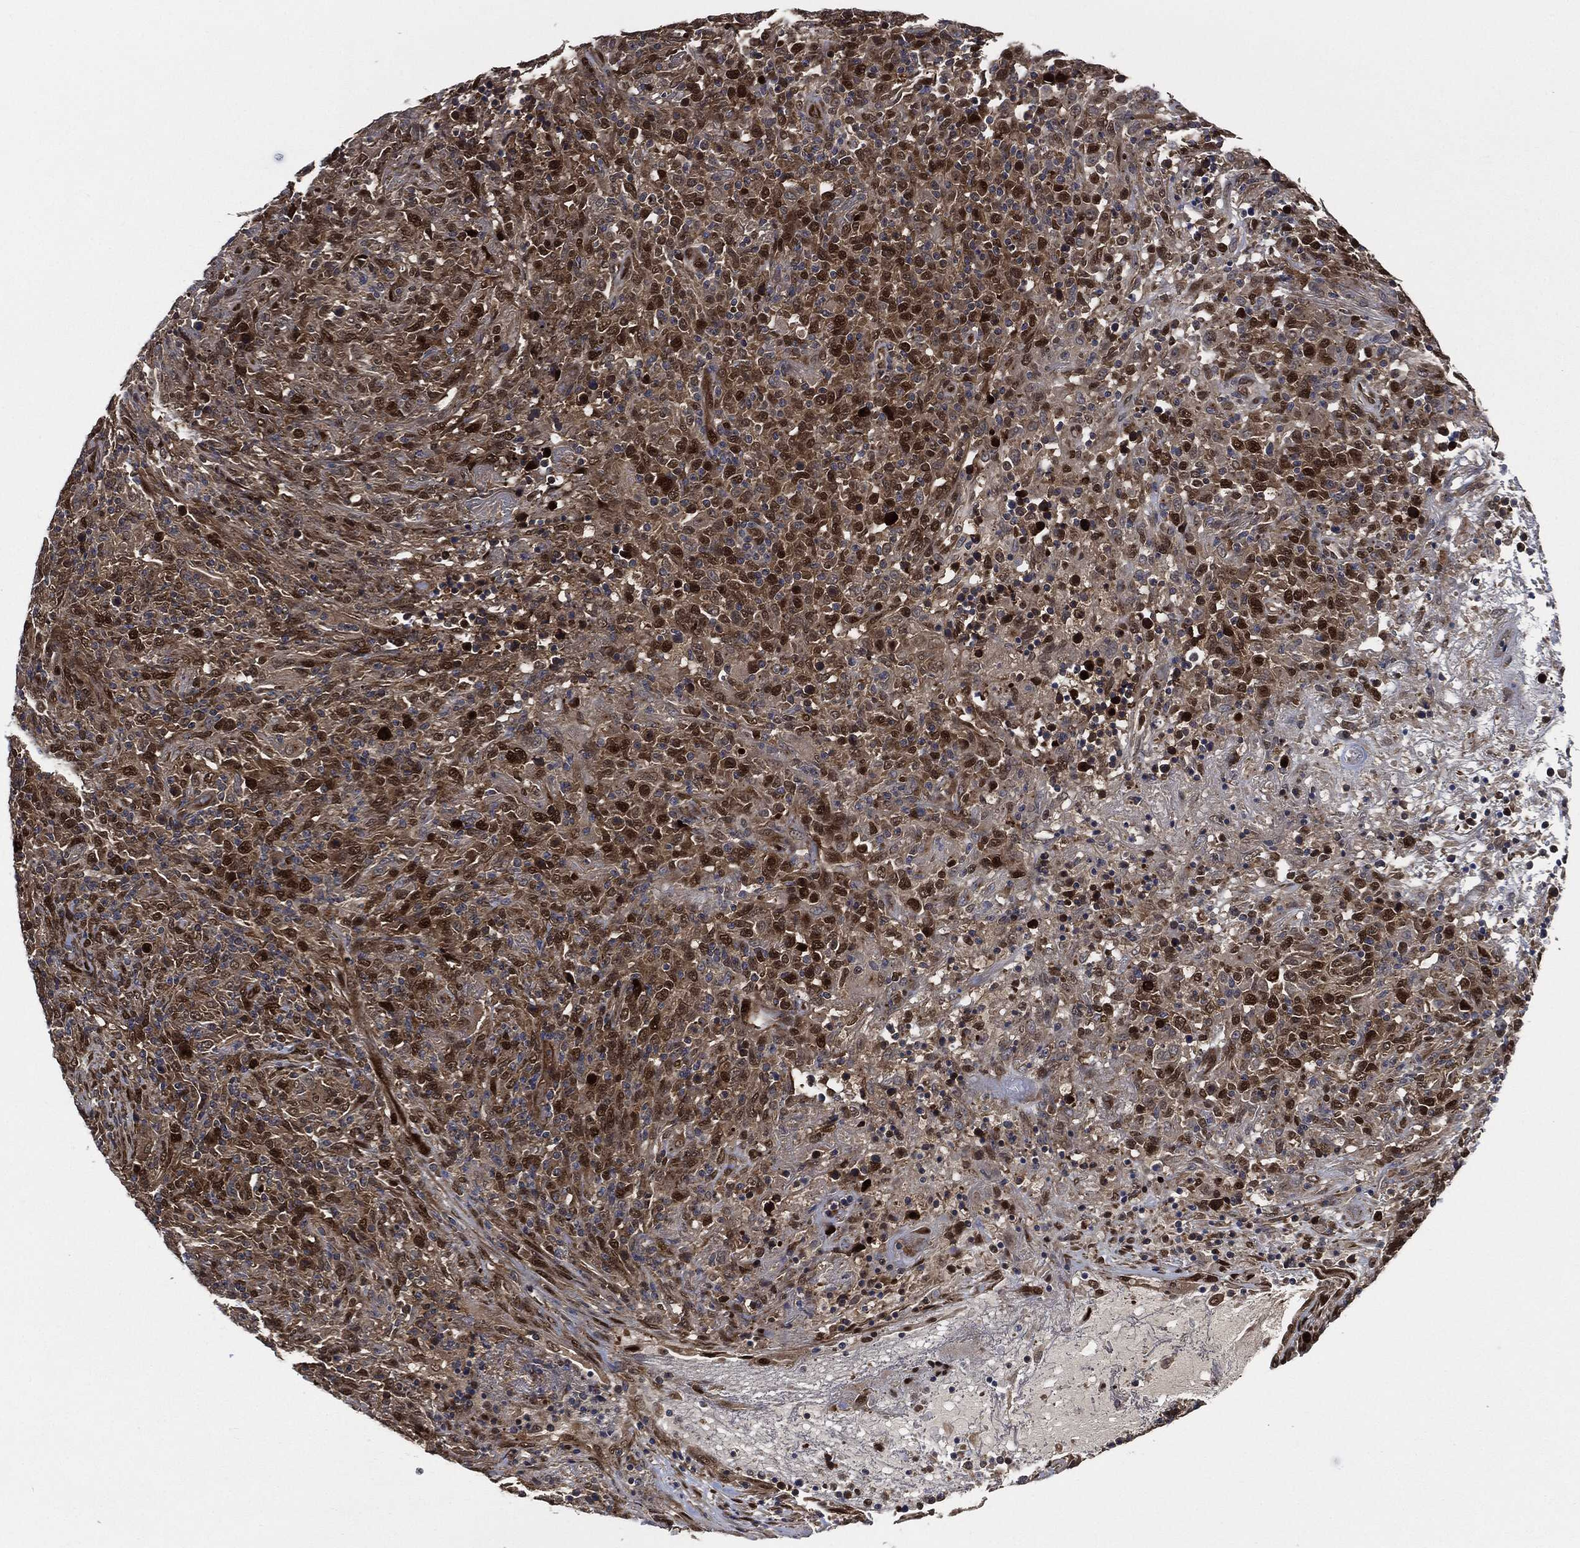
{"staining": {"intensity": "strong", "quantity": "<25%", "location": "cytoplasmic/membranous,nuclear"}, "tissue": "lymphoma", "cell_type": "Tumor cells", "image_type": "cancer", "snomed": [{"axis": "morphology", "description": "Malignant lymphoma, non-Hodgkin's type, High grade"}, {"axis": "topography", "description": "Lung"}], "caption": "Immunohistochemical staining of human high-grade malignant lymphoma, non-Hodgkin's type shows medium levels of strong cytoplasmic/membranous and nuclear protein positivity in approximately <25% of tumor cells.", "gene": "DCTN1", "patient": {"sex": "male", "age": 79}}